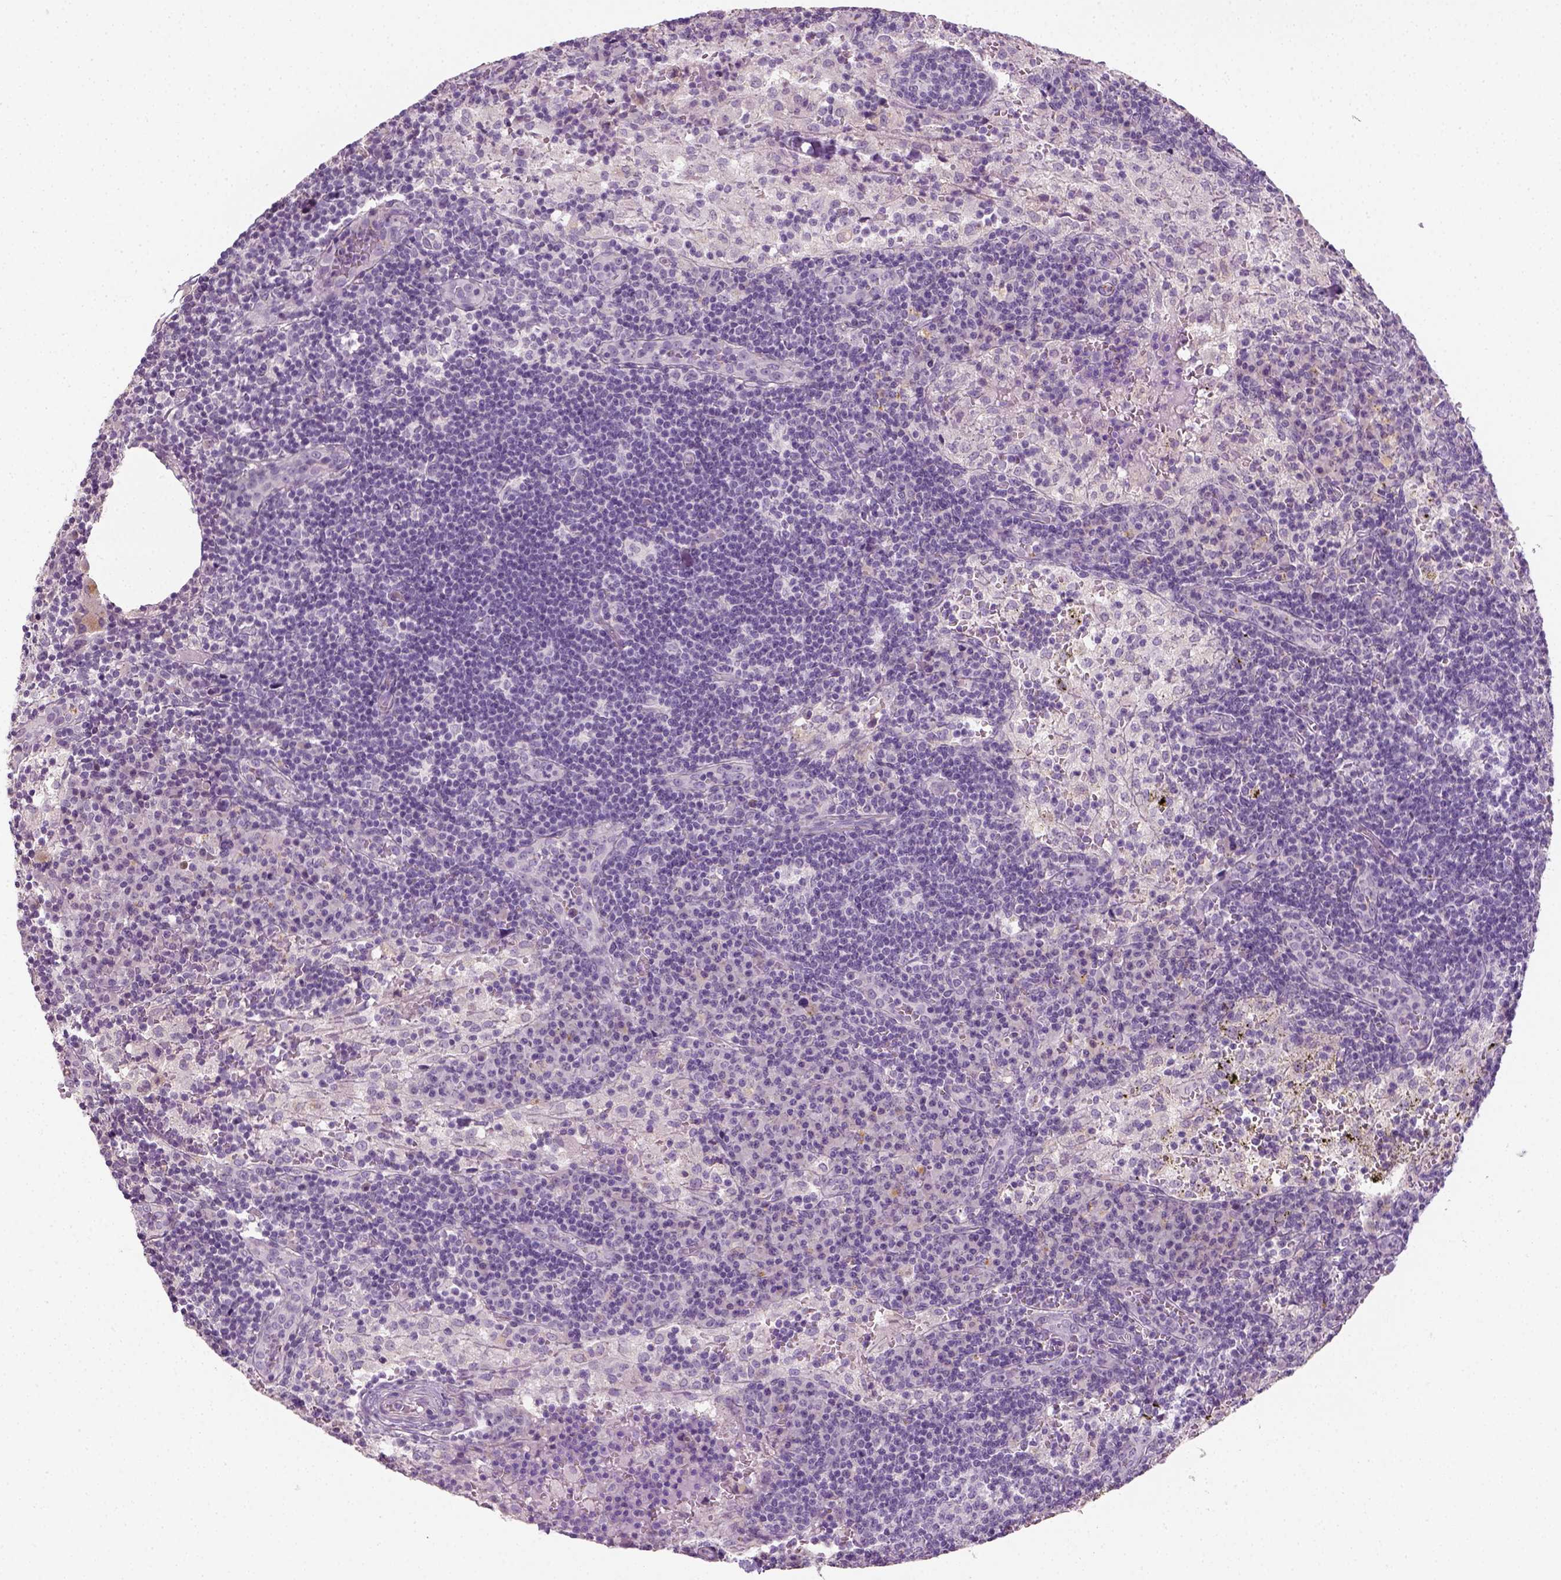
{"staining": {"intensity": "negative", "quantity": "none", "location": "none"}, "tissue": "lymph node", "cell_type": "Germinal center cells", "image_type": "normal", "snomed": [{"axis": "morphology", "description": "Normal tissue, NOS"}, {"axis": "topography", "description": "Lymph node"}], "caption": "The micrograph reveals no staining of germinal center cells in normal lymph node.", "gene": "FAM163B", "patient": {"sex": "male", "age": 62}}